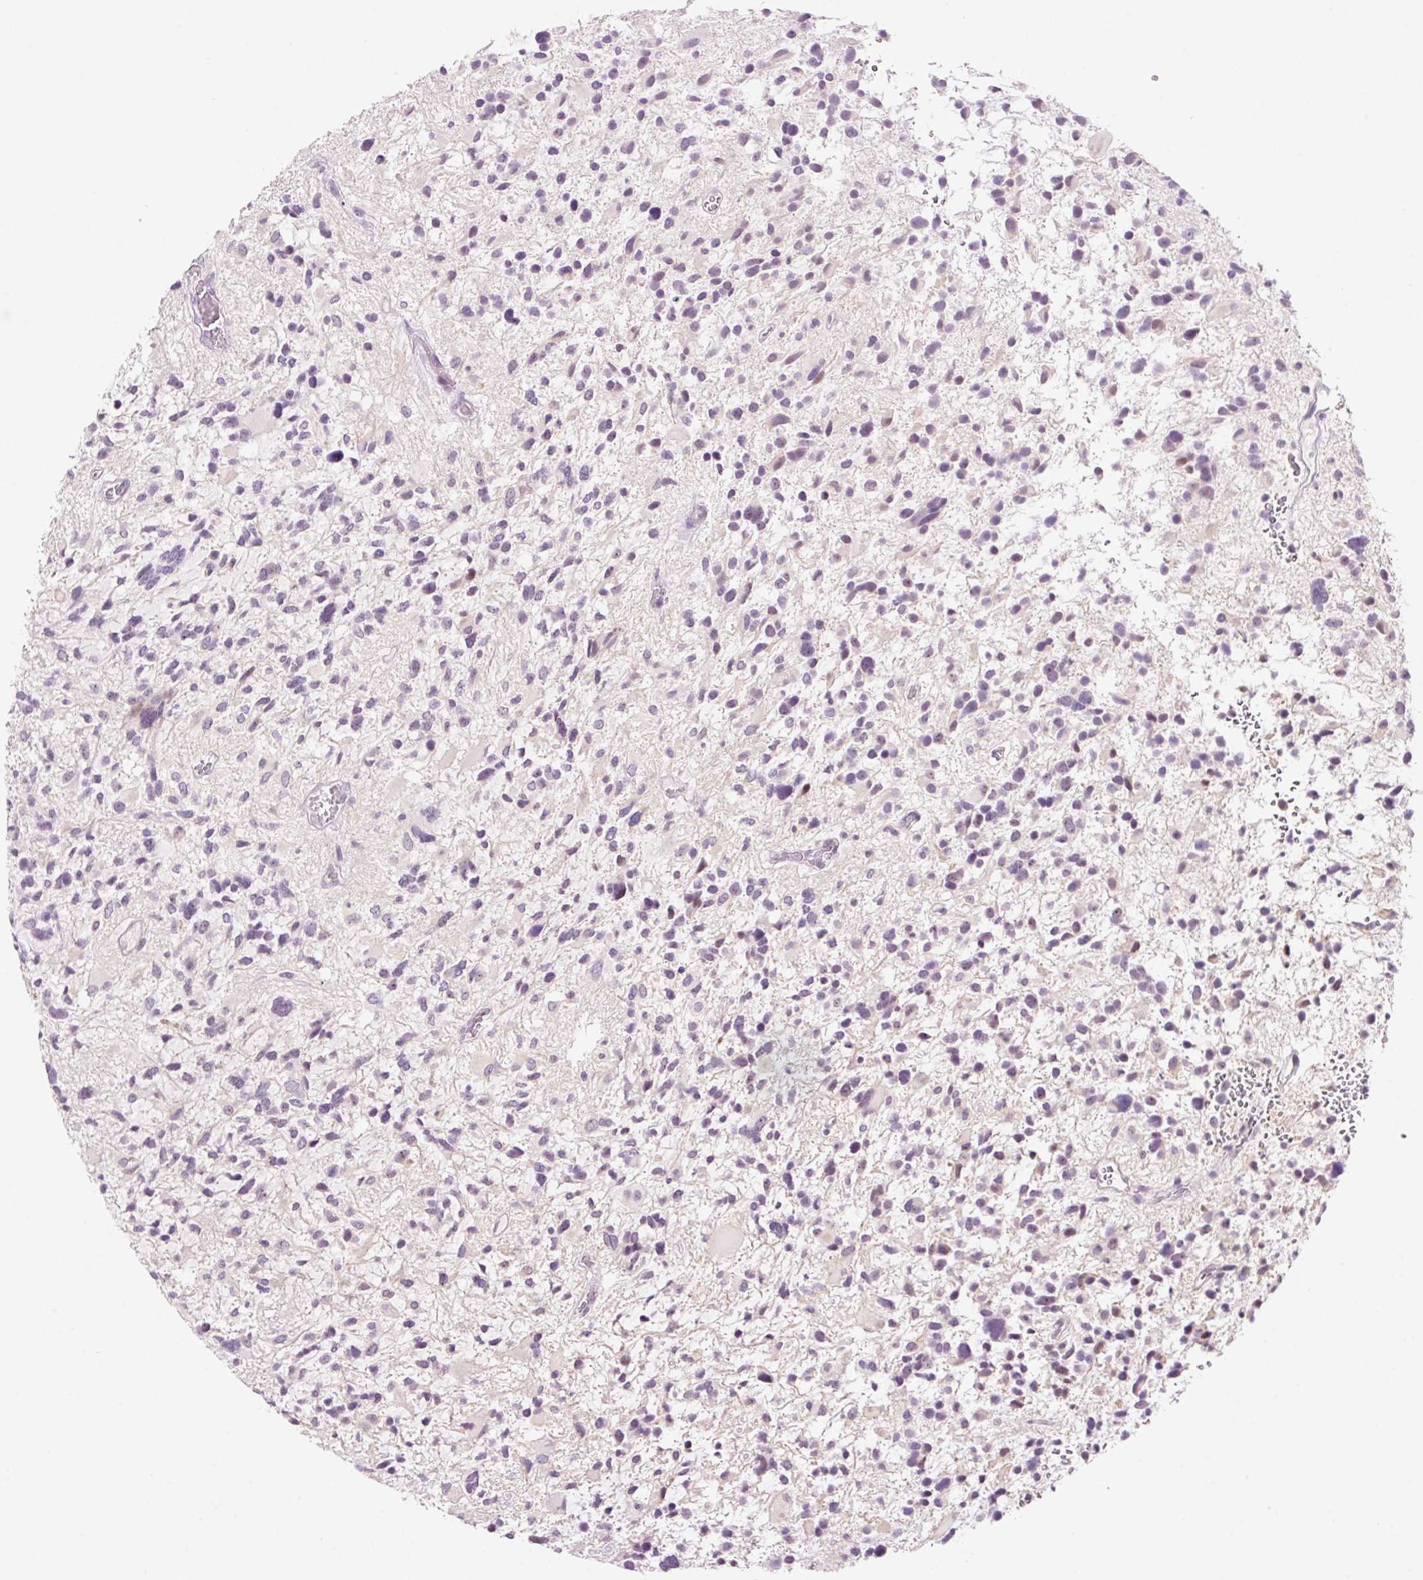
{"staining": {"intensity": "negative", "quantity": "none", "location": "none"}, "tissue": "glioma", "cell_type": "Tumor cells", "image_type": "cancer", "snomed": [{"axis": "morphology", "description": "Glioma, malignant, High grade"}, {"axis": "topography", "description": "Brain"}], "caption": "Glioma was stained to show a protein in brown. There is no significant expression in tumor cells.", "gene": "GCG", "patient": {"sex": "female", "age": 11}}